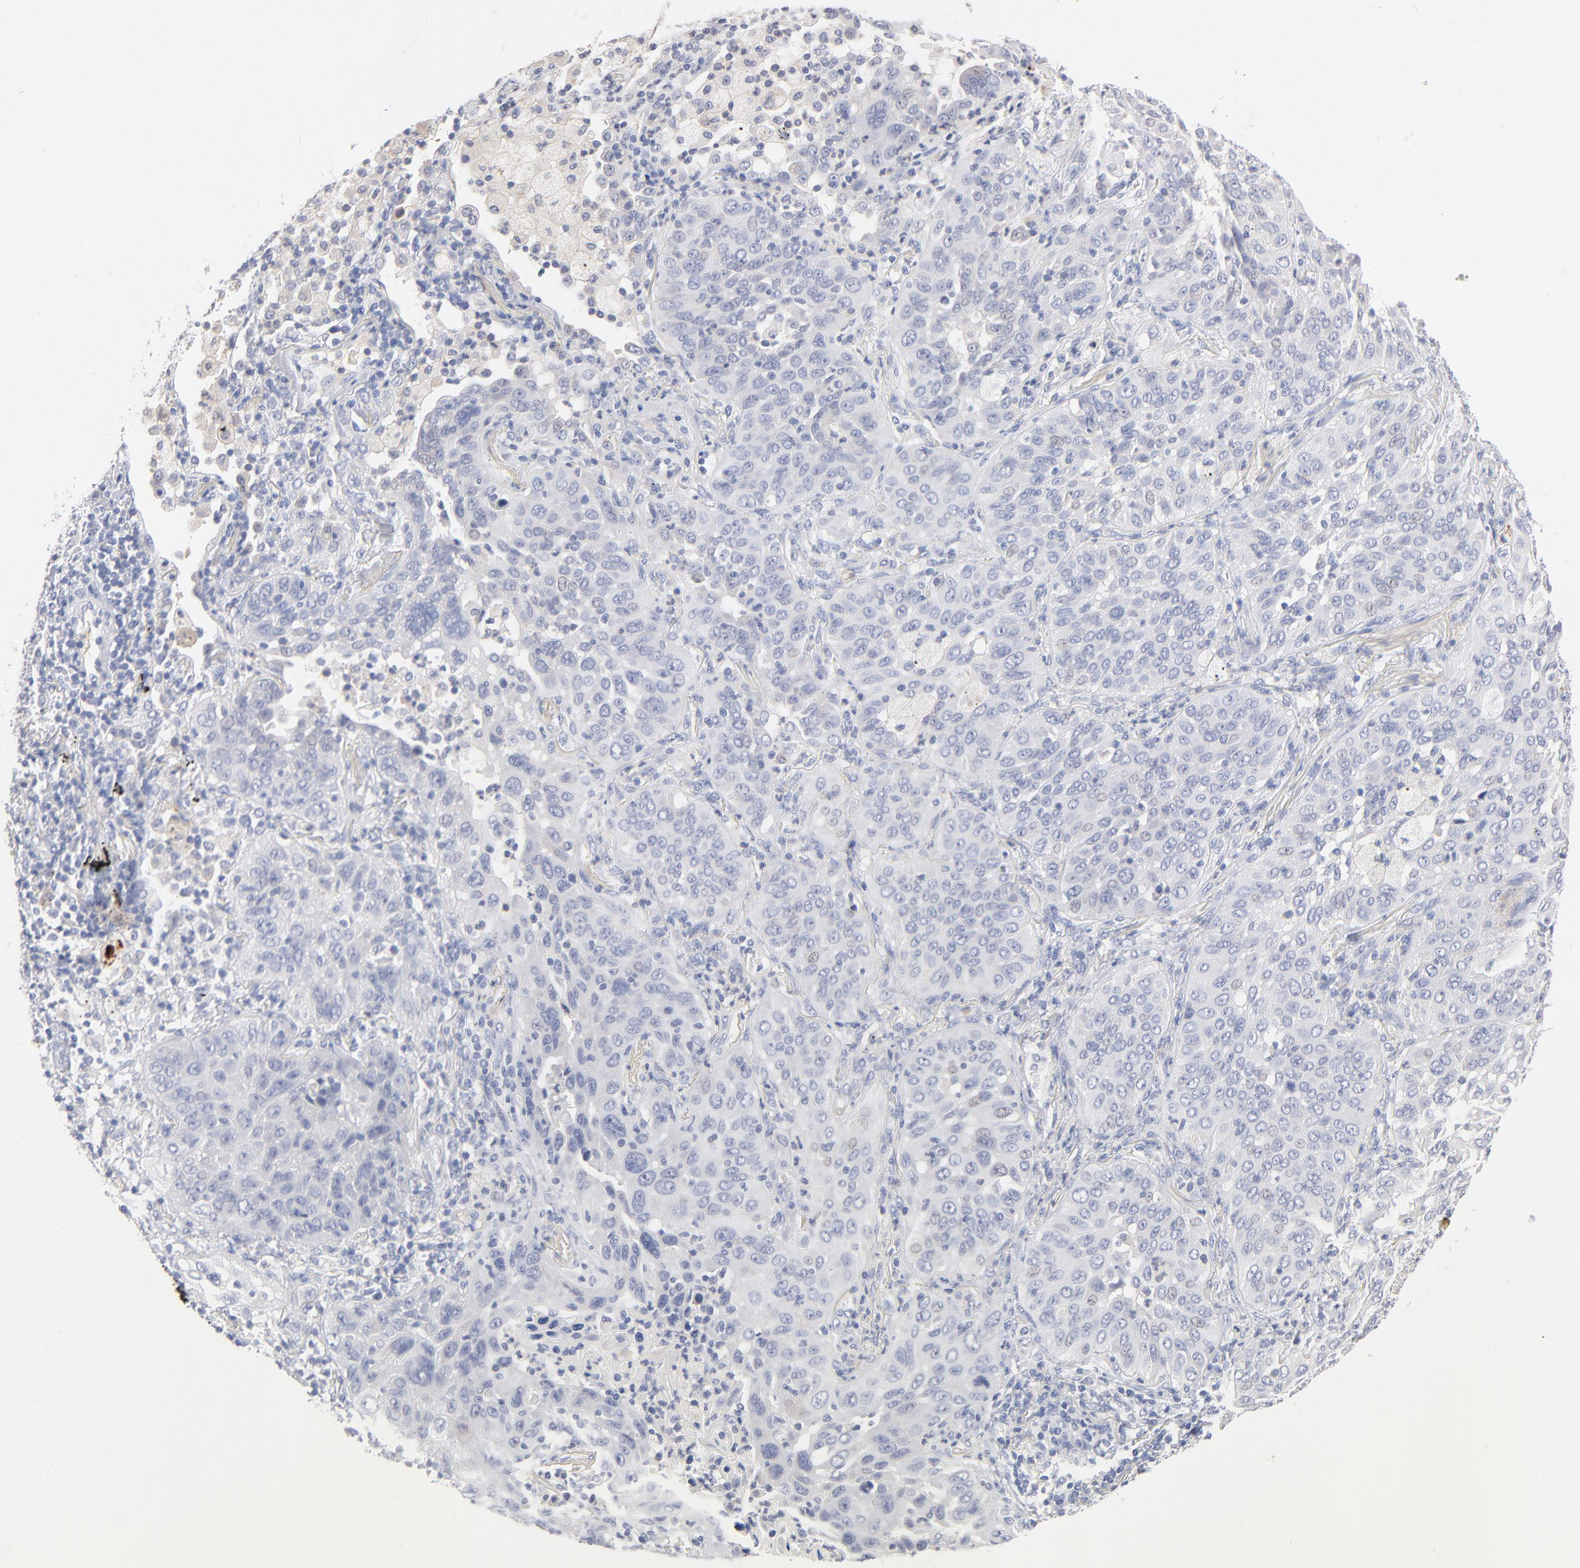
{"staining": {"intensity": "negative", "quantity": "none", "location": "none"}, "tissue": "lung cancer", "cell_type": "Tumor cells", "image_type": "cancer", "snomed": [{"axis": "morphology", "description": "Squamous cell carcinoma, NOS"}, {"axis": "topography", "description": "Lung"}], "caption": "A high-resolution histopathology image shows immunohistochemistry staining of lung cancer (squamous cell carcinoma), which exhibits no significant expression in tumor cells.", "gene": "F12", "patient": {"sex": "female", "age": 67}}